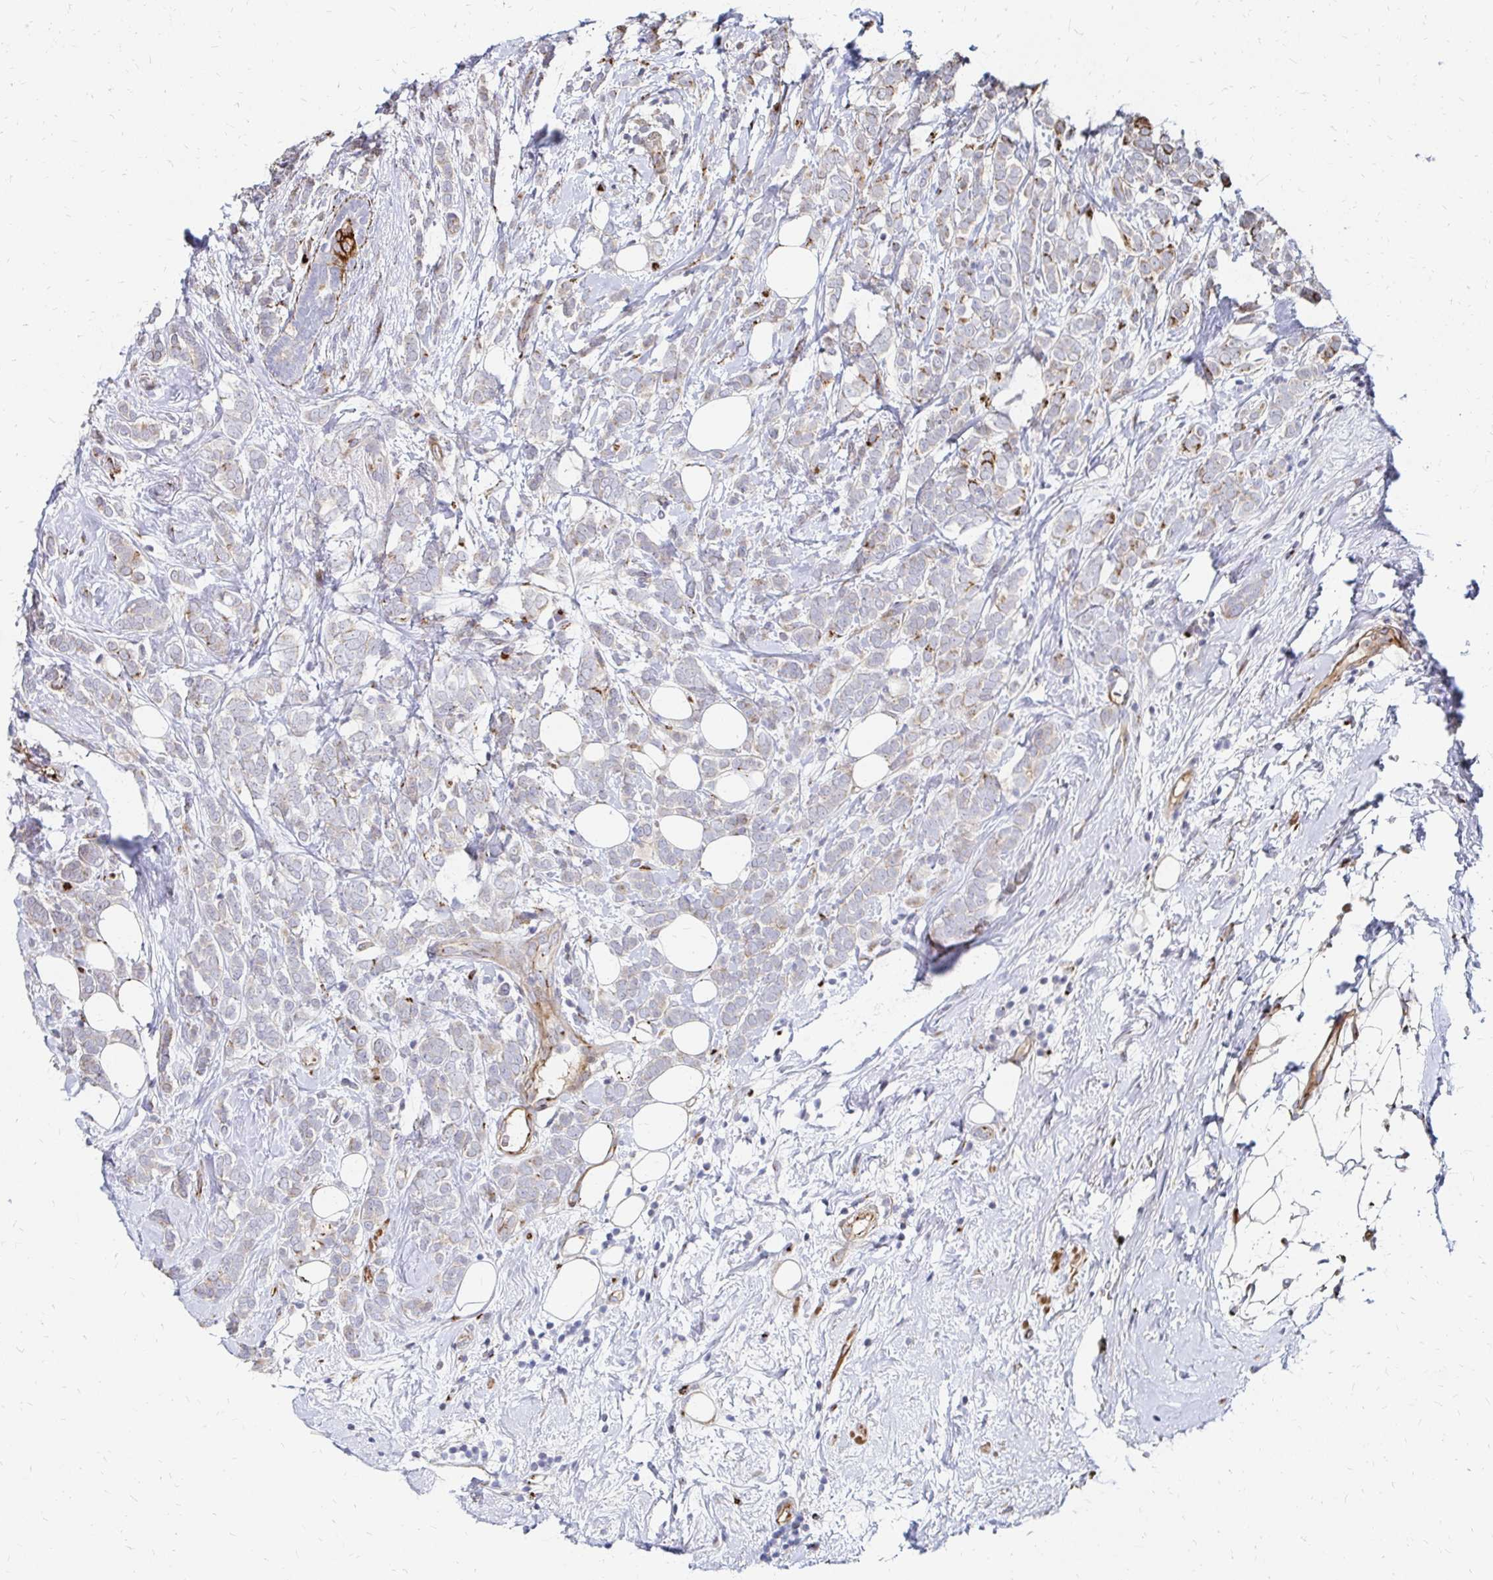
{"staining": {"intensity": "moderate", "quantity": "<25%", "location": "cytoplasmic/membranous"}, "tissue": "breast cancer", "cell_type": "Tumor cells", "image_type": "cancer", "snomed": [{"axis": "morphology", "description": "Lobular carcinoma"}, {"axis": "topography", "description": "Breast"}], "caption": "High-power microscopy captured an immunohistochemistry (IHC) micrograph of breast cancer (lobular carcinoma), revealing moderate cytoplasmic/membranous staining in about <25% of tumor cells.", "gene": "MAN1A1", "patient": {"sex": "female", "age": 49}}